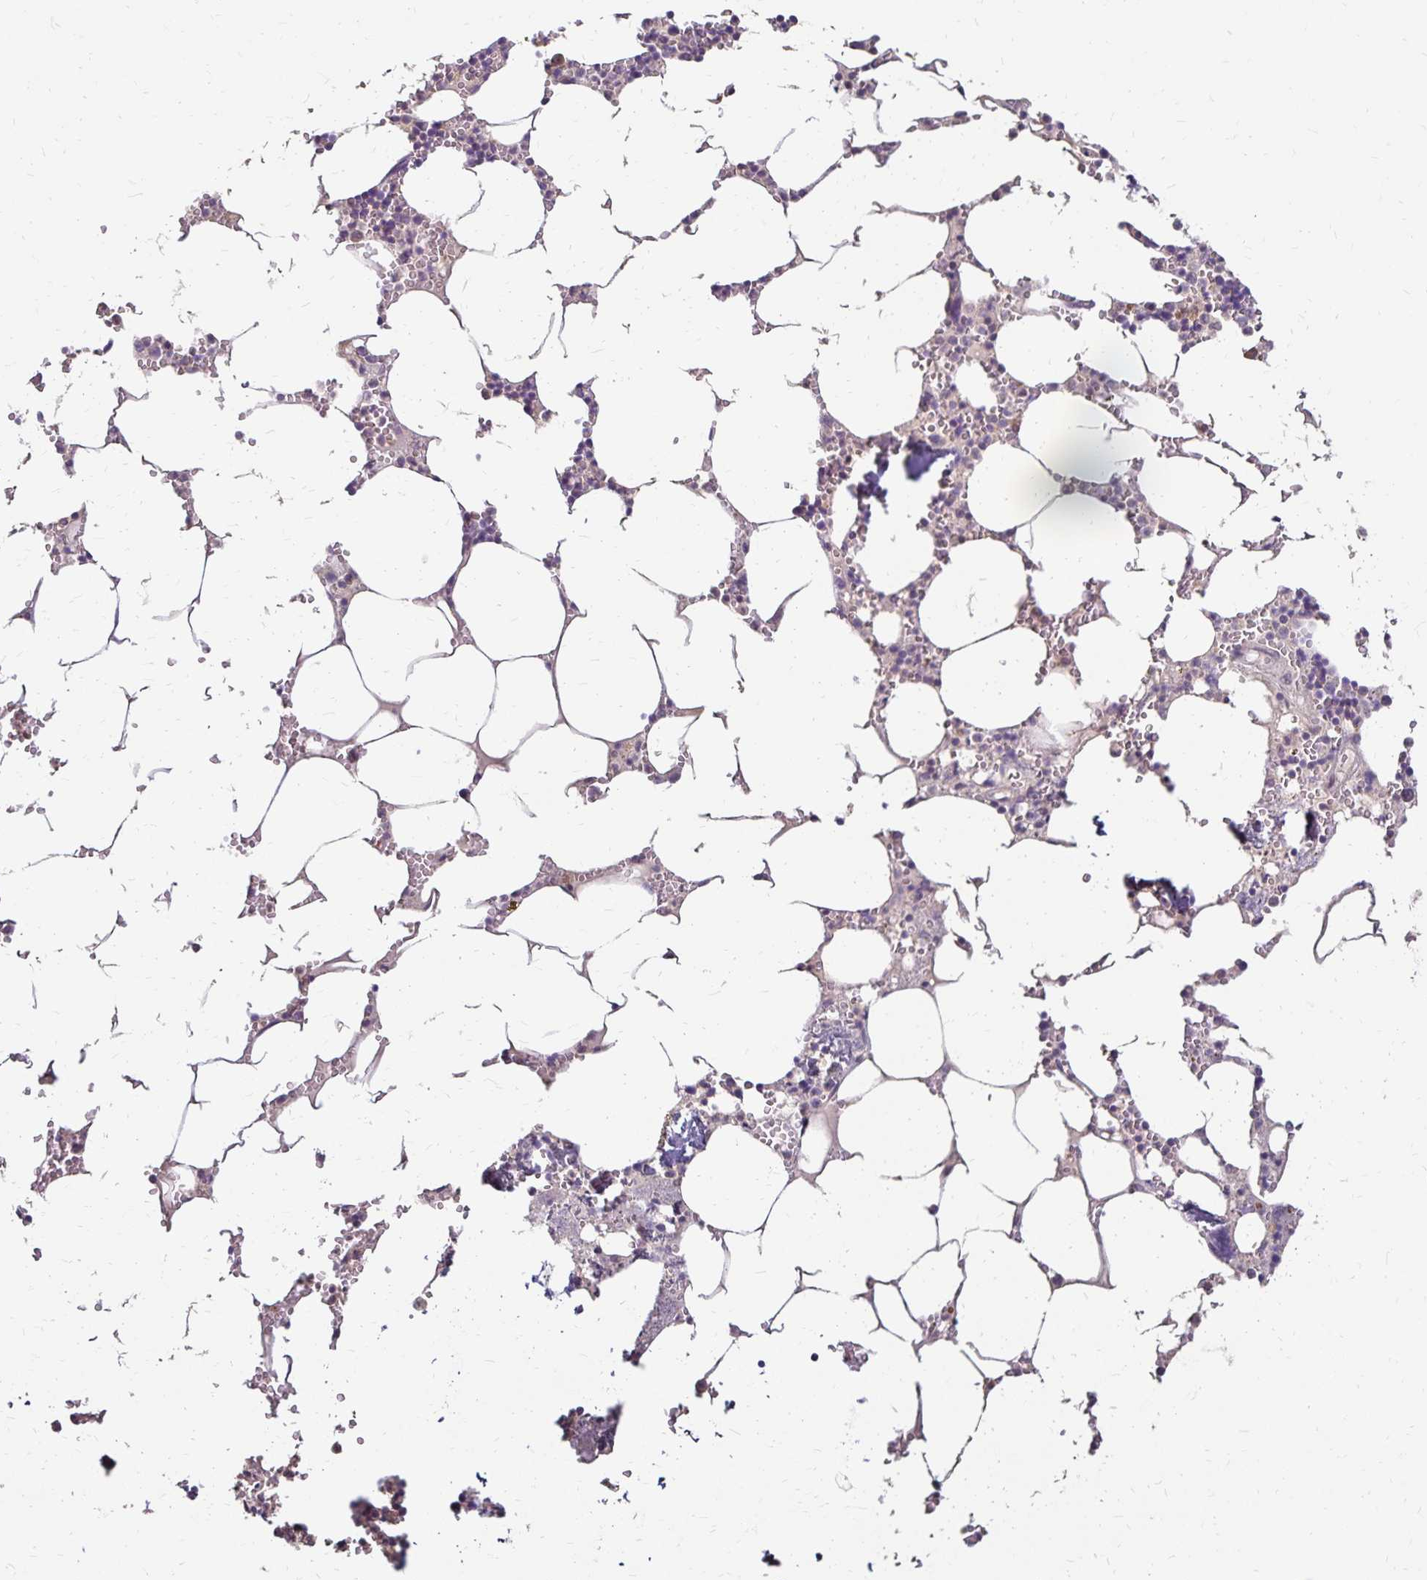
{"staining": {"intensity": "weak", "quantity": "<25%", "location": "cytoplasmic/membranous"}, "tissue": "bone marrow", "cell_type": "Hematopoietic cells", "image_type": "normal", "snomed": [{"axis": "morphology", "description": "Normal tissue, NOS"}, {"axis": "topography", "description": "Bone marrow"}], "caption": "Immunohistochemistry photomicrograph of unremarkable human bone marrow stained for a protein (brown), which displays no positivity in hematopoietic cells.", "gene": "EMC10", "patient": {"sex": "male", "age": 54}}